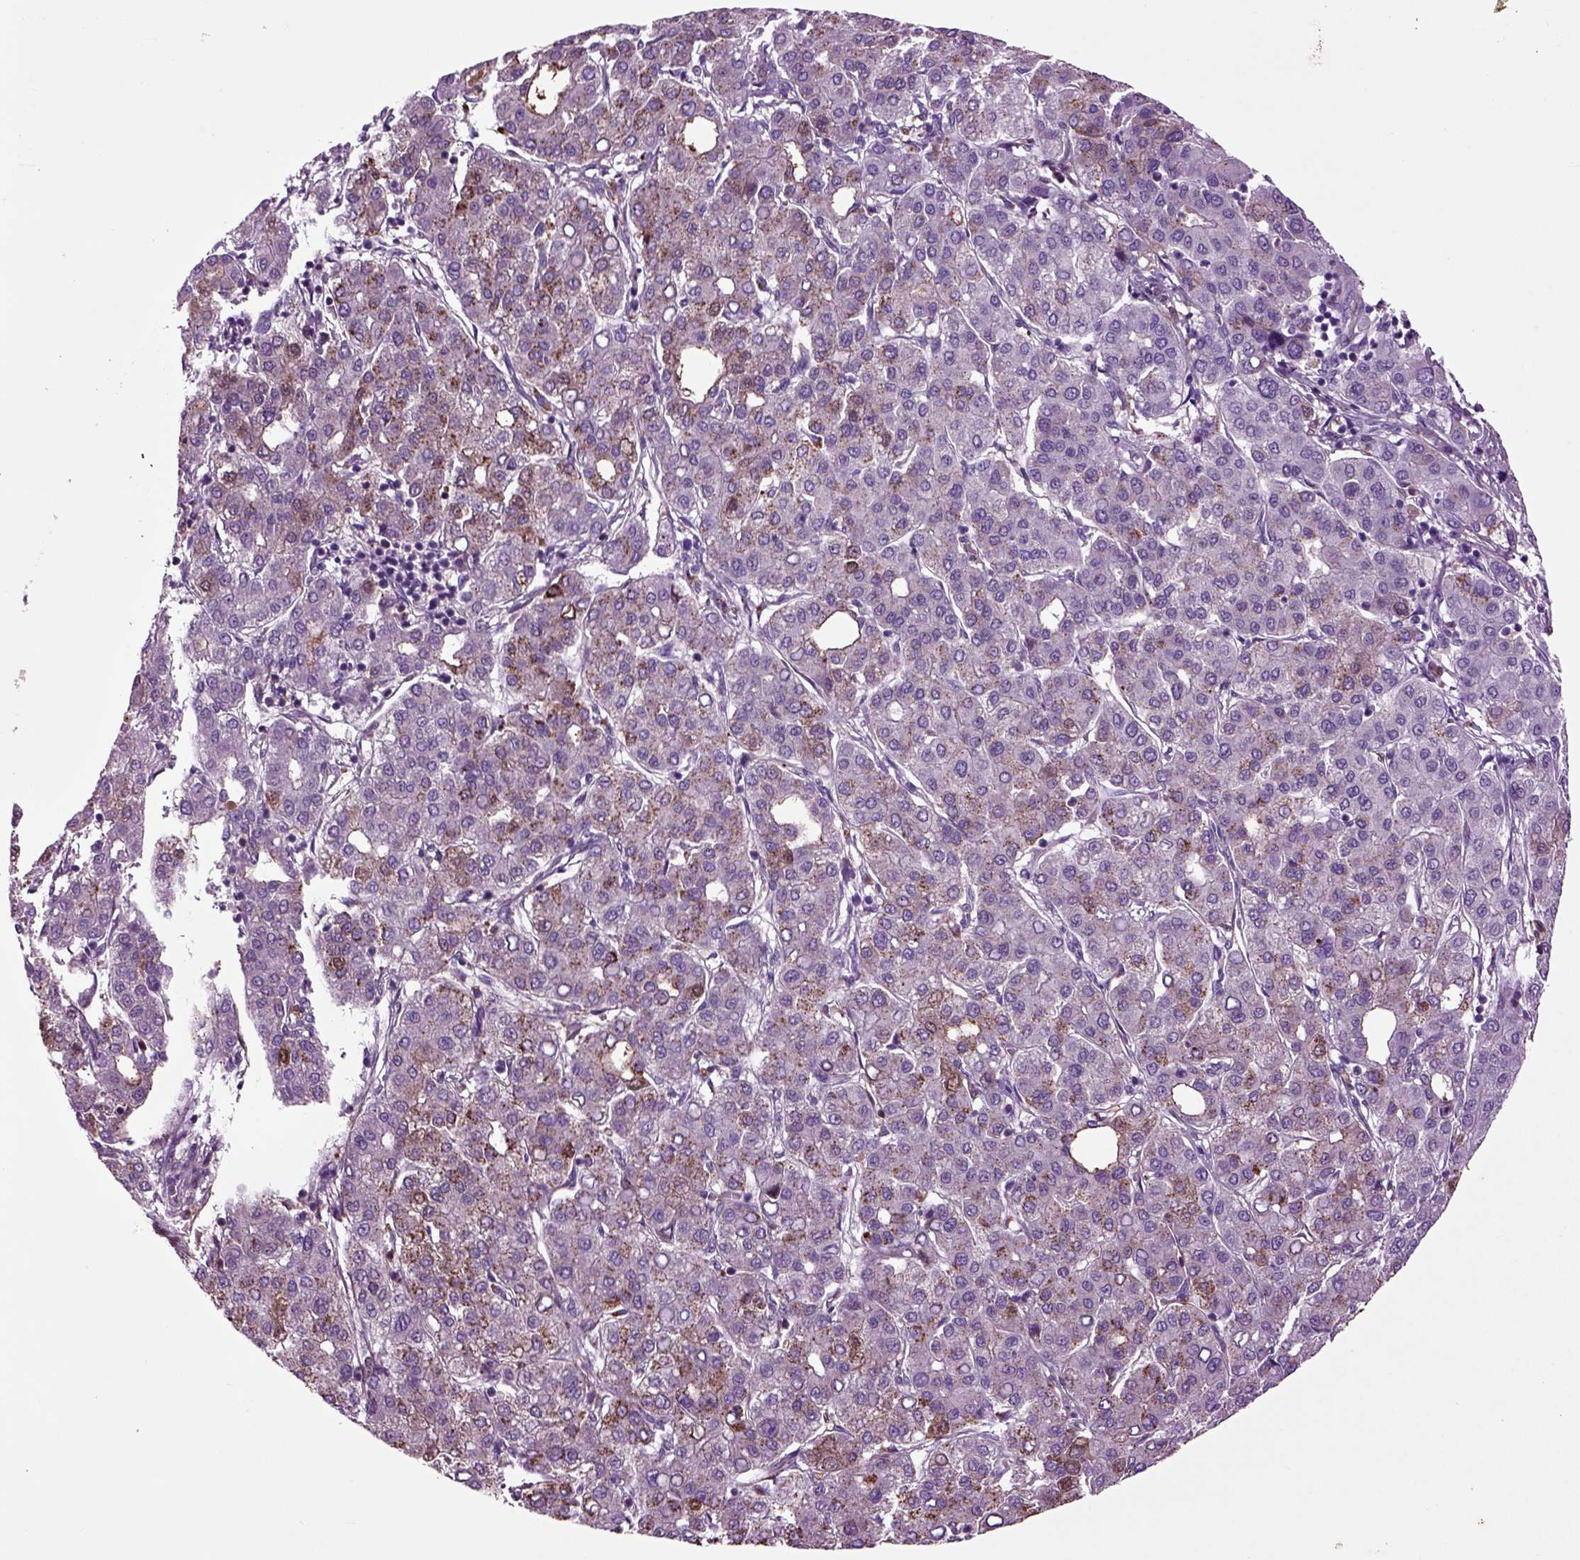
{"staining": {"intensity": "negative", "quantity": "none", "location": "none"}, "tissue": "liver cancer", "cell_type": "Tumor cells", "image_type": "cancer", "snomed": [{"axis": "morphology", "description": "Carcinoma, Hepatocellular, NOS"}, {"axis": "topography", "description": "Liver"}], "caption": "DAB (3,3'-diaminobenzidine) immunohistochemical staining of human liver cancer (hepatocellular carcinoma) demonstrates no significant expression in tumor cells.", "gene": "SPON1", "patient": {"sex": "male", "age": 65}}